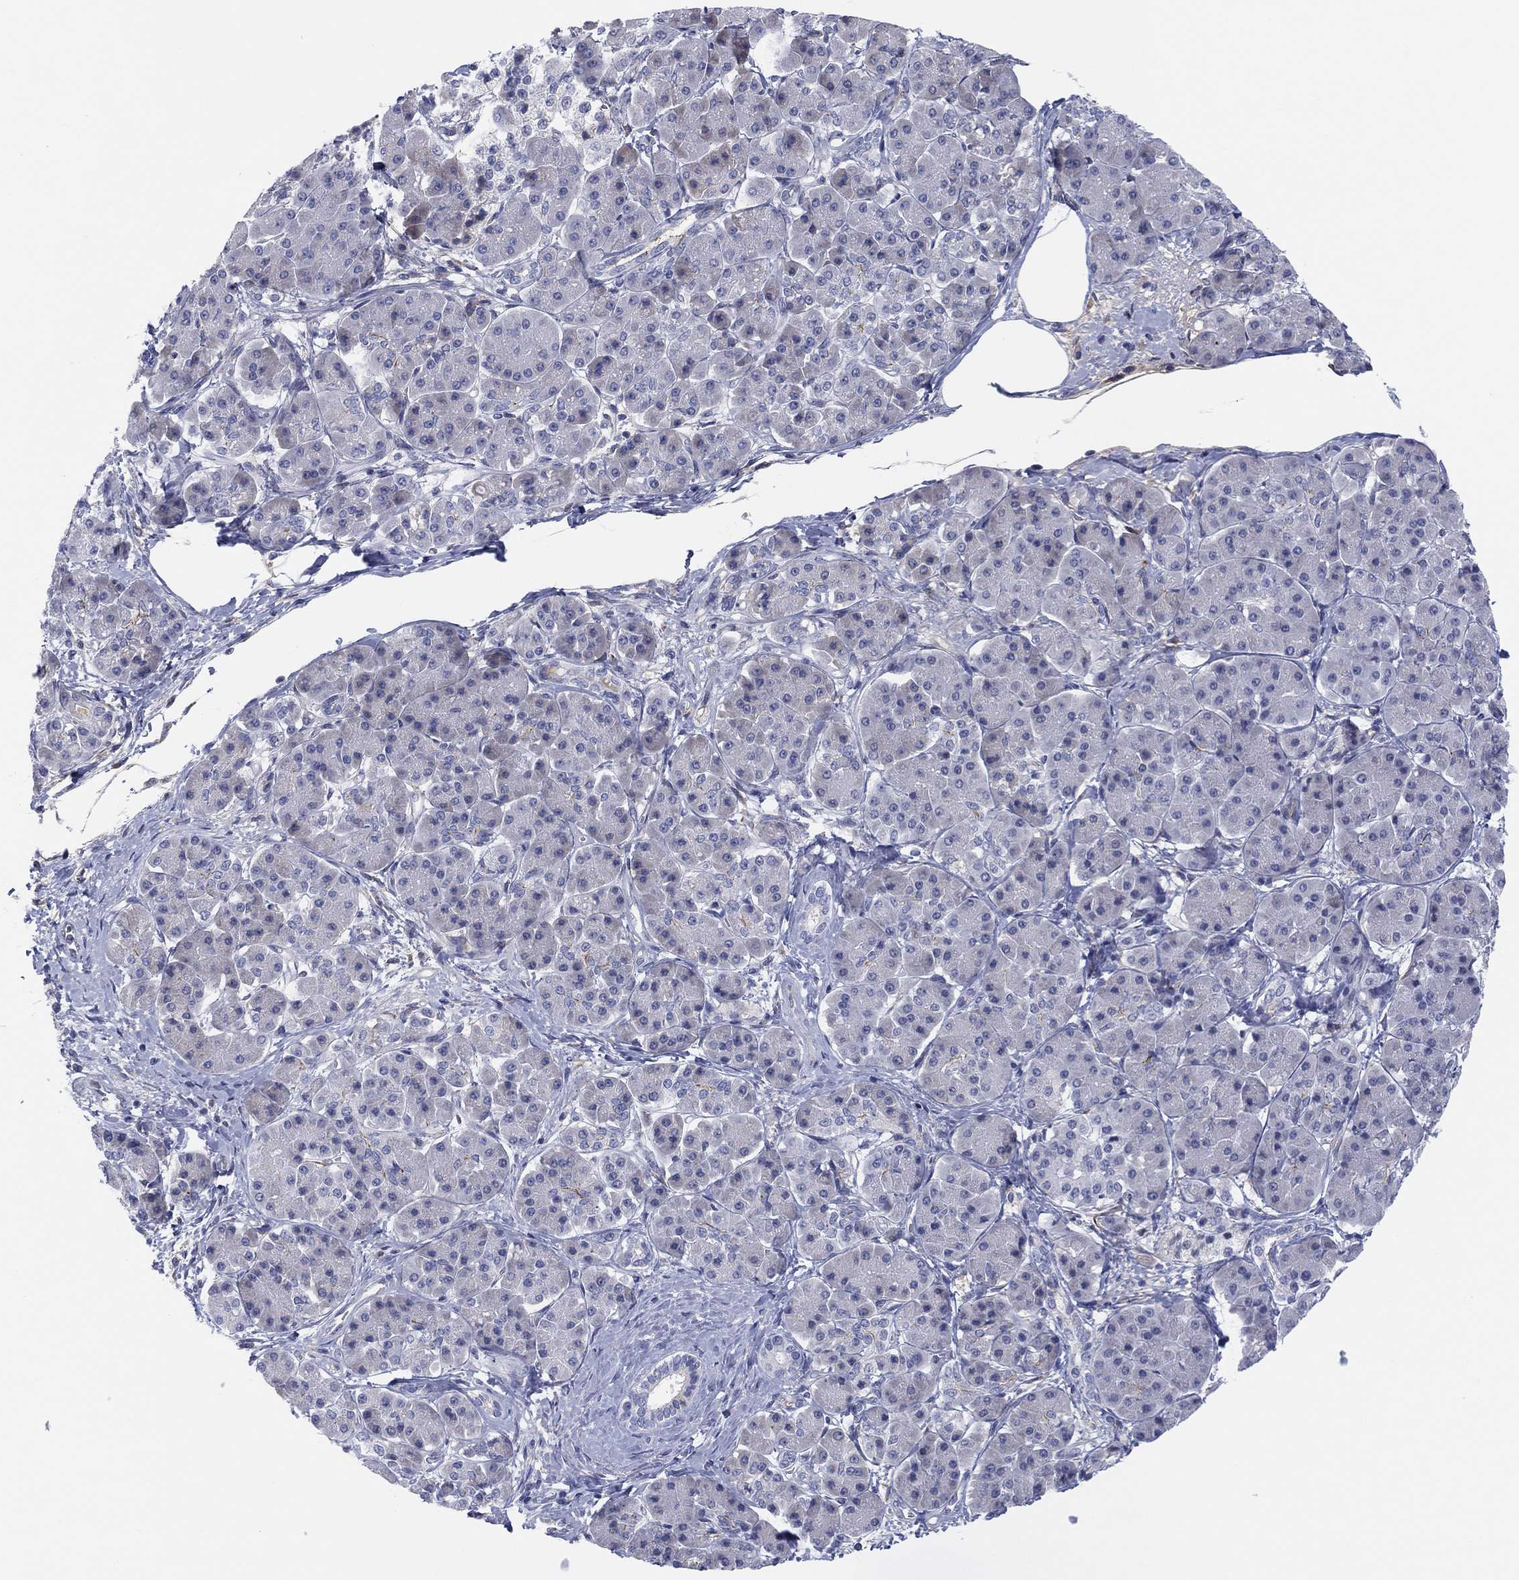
{"staining": {"intensity": "weak", "quantity": "<25%", "location": "cytoplasmic/membranous"}, "tissue": "pancreatic cancer", "cell_type": "Tumor cells", "image_type": "cancer", "snomed": [{"axis": "morphology", "description": "Adenocarcinoma, NOS"}, {"axis": "topography", "description": "Pancreas"}], "caption": "Pancreatic adenocarcinoma was stained to show a protein in brown. There is no significant expression in tumor cells.", "gene": "MLF1", "patient": {"sex": "female", "age": 73}}